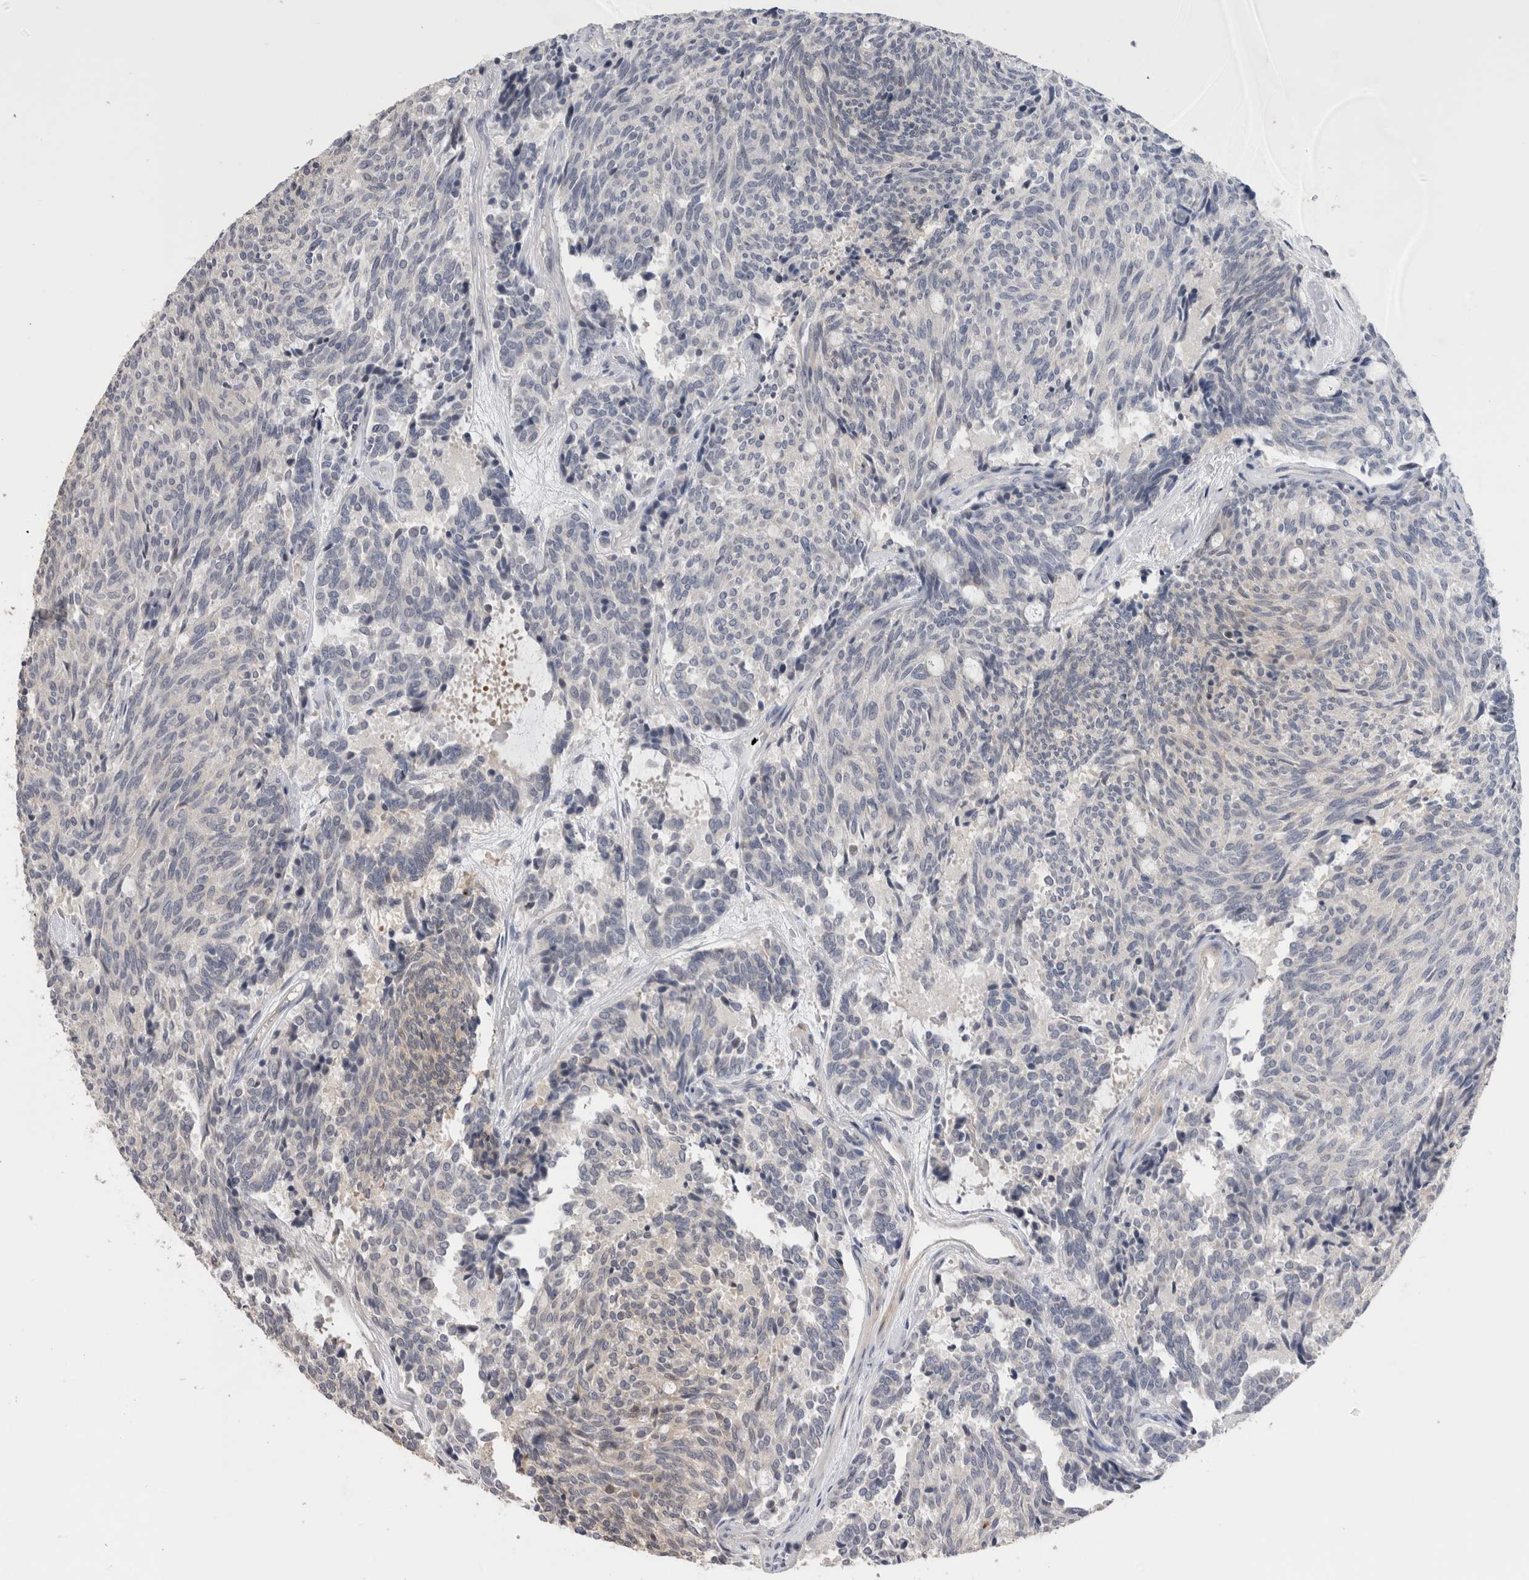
{"staining": {"intensity": "weak", "quantity": "<25%", "location": "cytoplasmic/membranous"}, "tissue": "carcinoid", "cell_type": "Tumor cells", "image_type": "cancer", "snomed": [{"axis": "morphology", "description": "Carcinoid, malignant, NOS"}, {"axis": "topography", "description": "Pancreas"}], "caption": "The image reveals no significant staining in tumor cells of carcinoid.", "gene": "CRYBG1", "patient": {"sex": "female", "age": 54}}